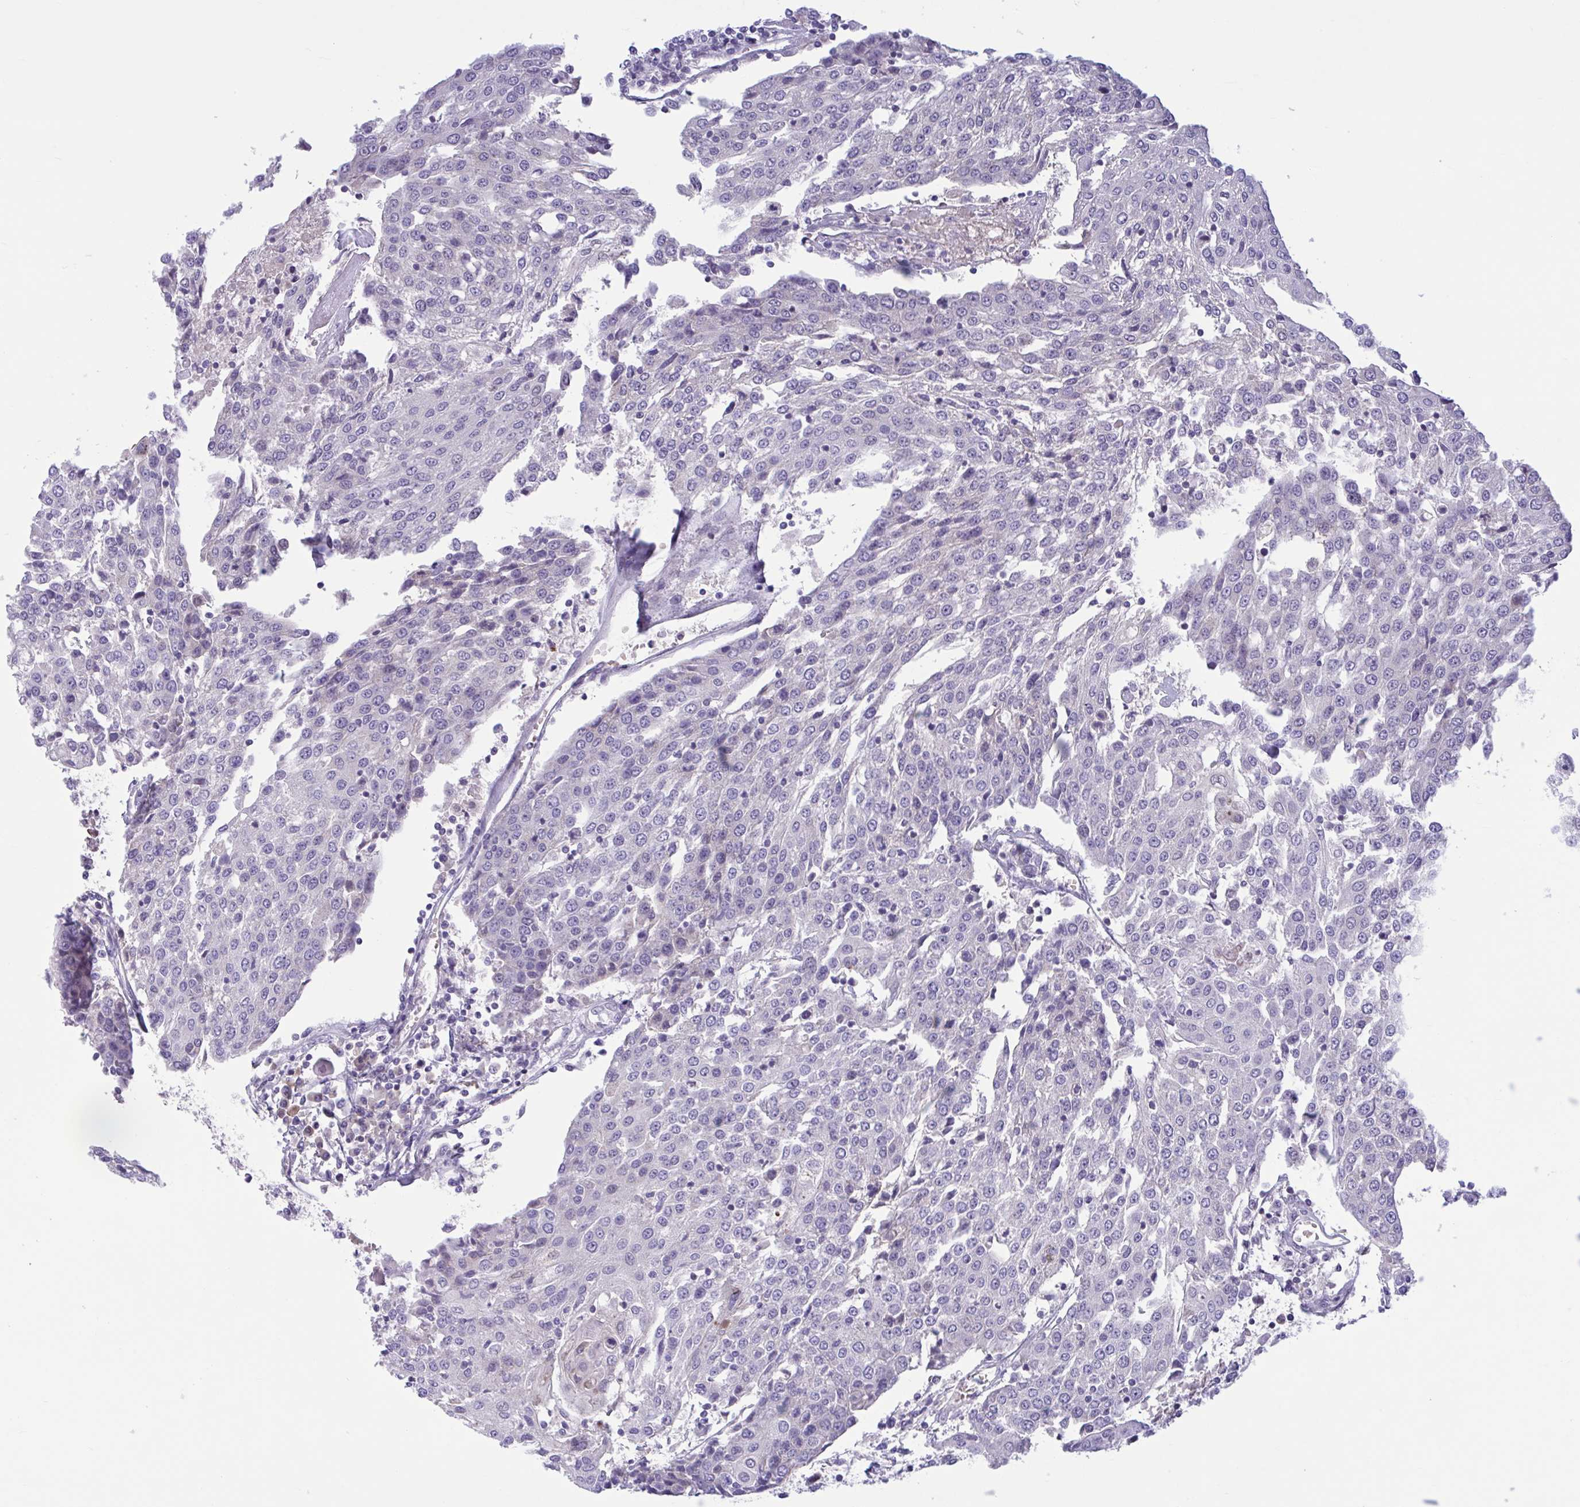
{"staining": {"intensity": "negative", "quantity": "none", "location": "none"}, "tissue": "urothelial cancer", "cell_type": "Tumor cells", "image_type": "cancer", "snomed": [{"axis": "morphology", "description": "Urothelial carcinoma, High grade"}, {"axis": "topography", "description": "Urinary bladder"}], "caption": "Tumor cells show no significant expression in high-grade urothelial carcinoma.", "gene": "CNGB3", "patient": {"sex": "female", "age": 85}}